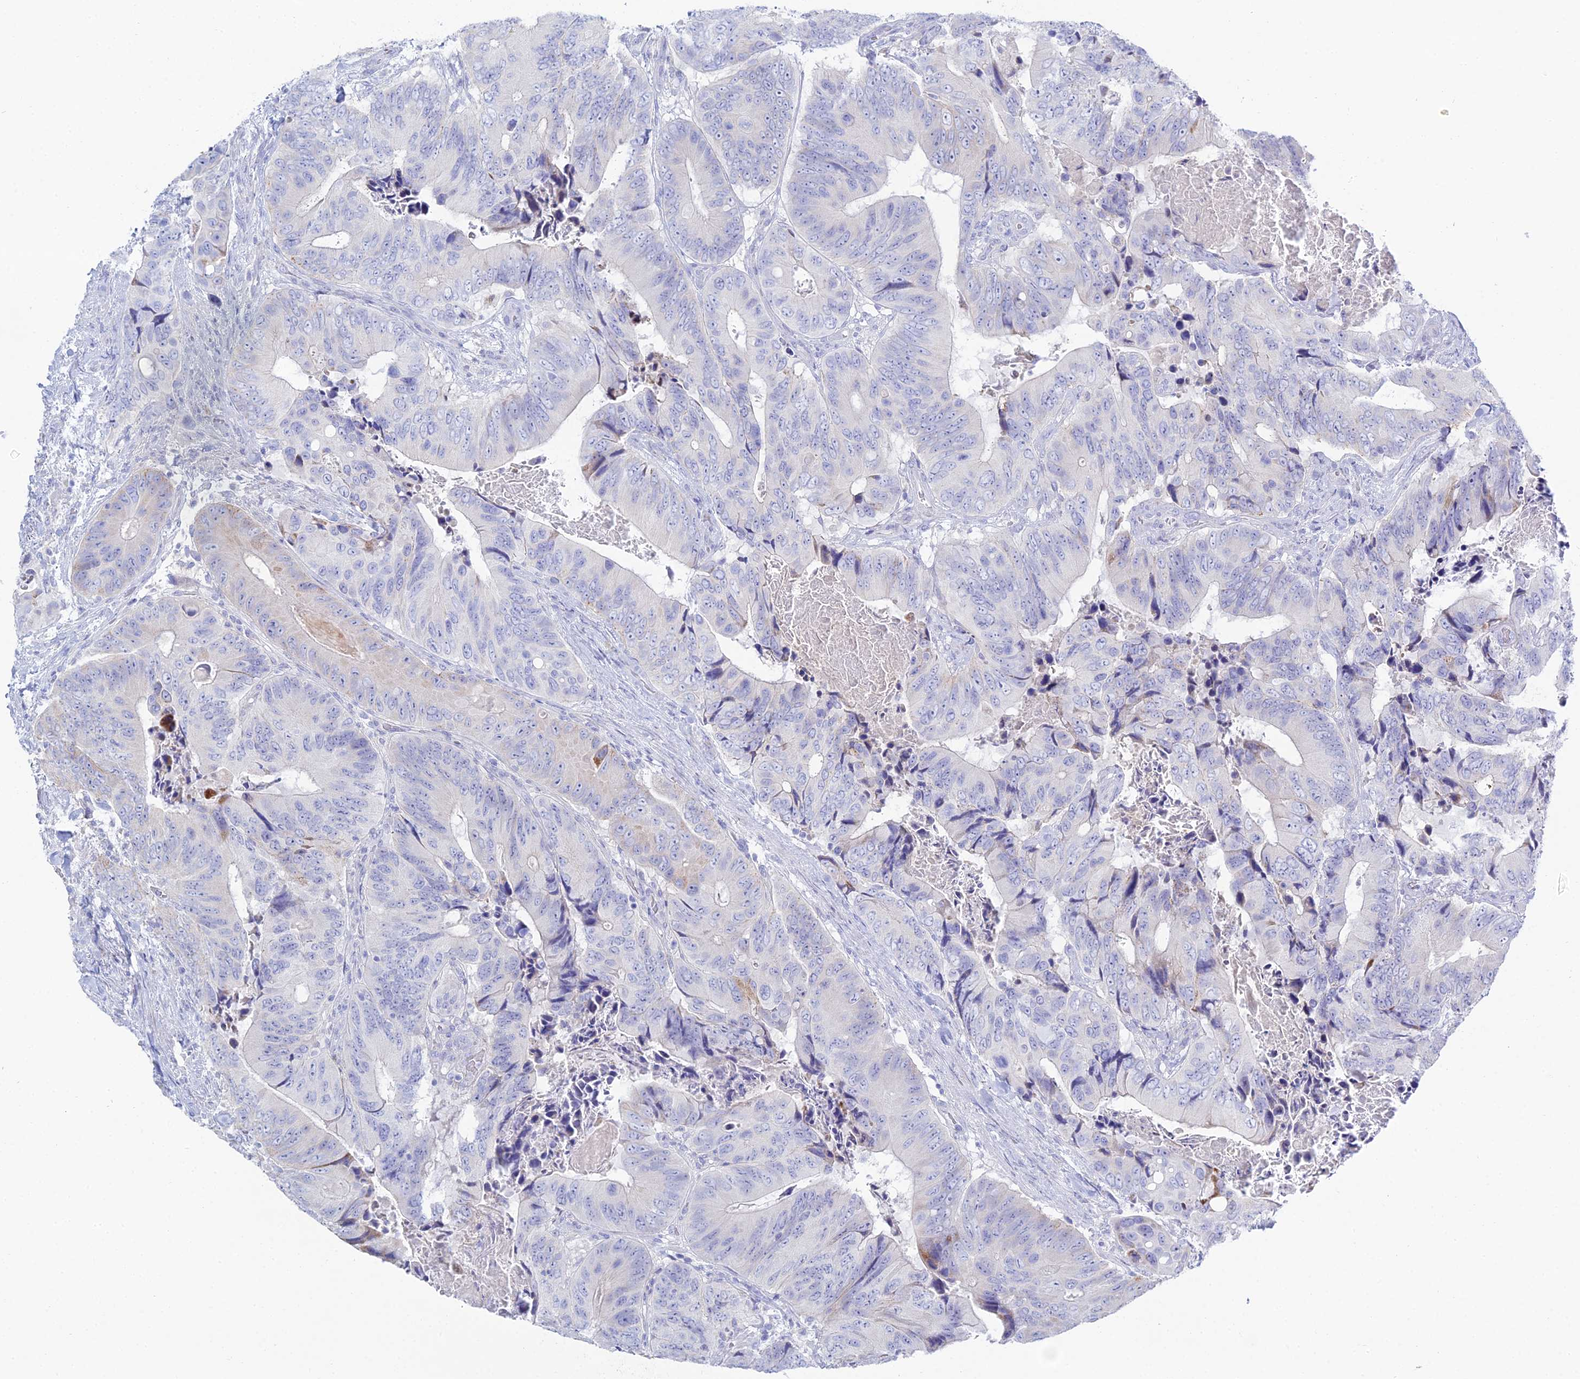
{"staining": {"intensity": "weak", "quantity": "<25%", "location": "cytoplasmic/membranous"}, "tissue": "colorectal cancer", "cell_type": "Tumor cells", "image_type": "cancer", "snomed": [{"axis": "morphology", "description": "Adenocarcinoma, NOS"}, {"axis": "topography", "description": "Colon"}], "caption": "This is a micrograph of immunohistochemistry staining of colorectal adenocarcinoma, which shows no positivity in tumor cells.", "gene": "DHX34", "patient": {"sex": "male", "age": 84}}